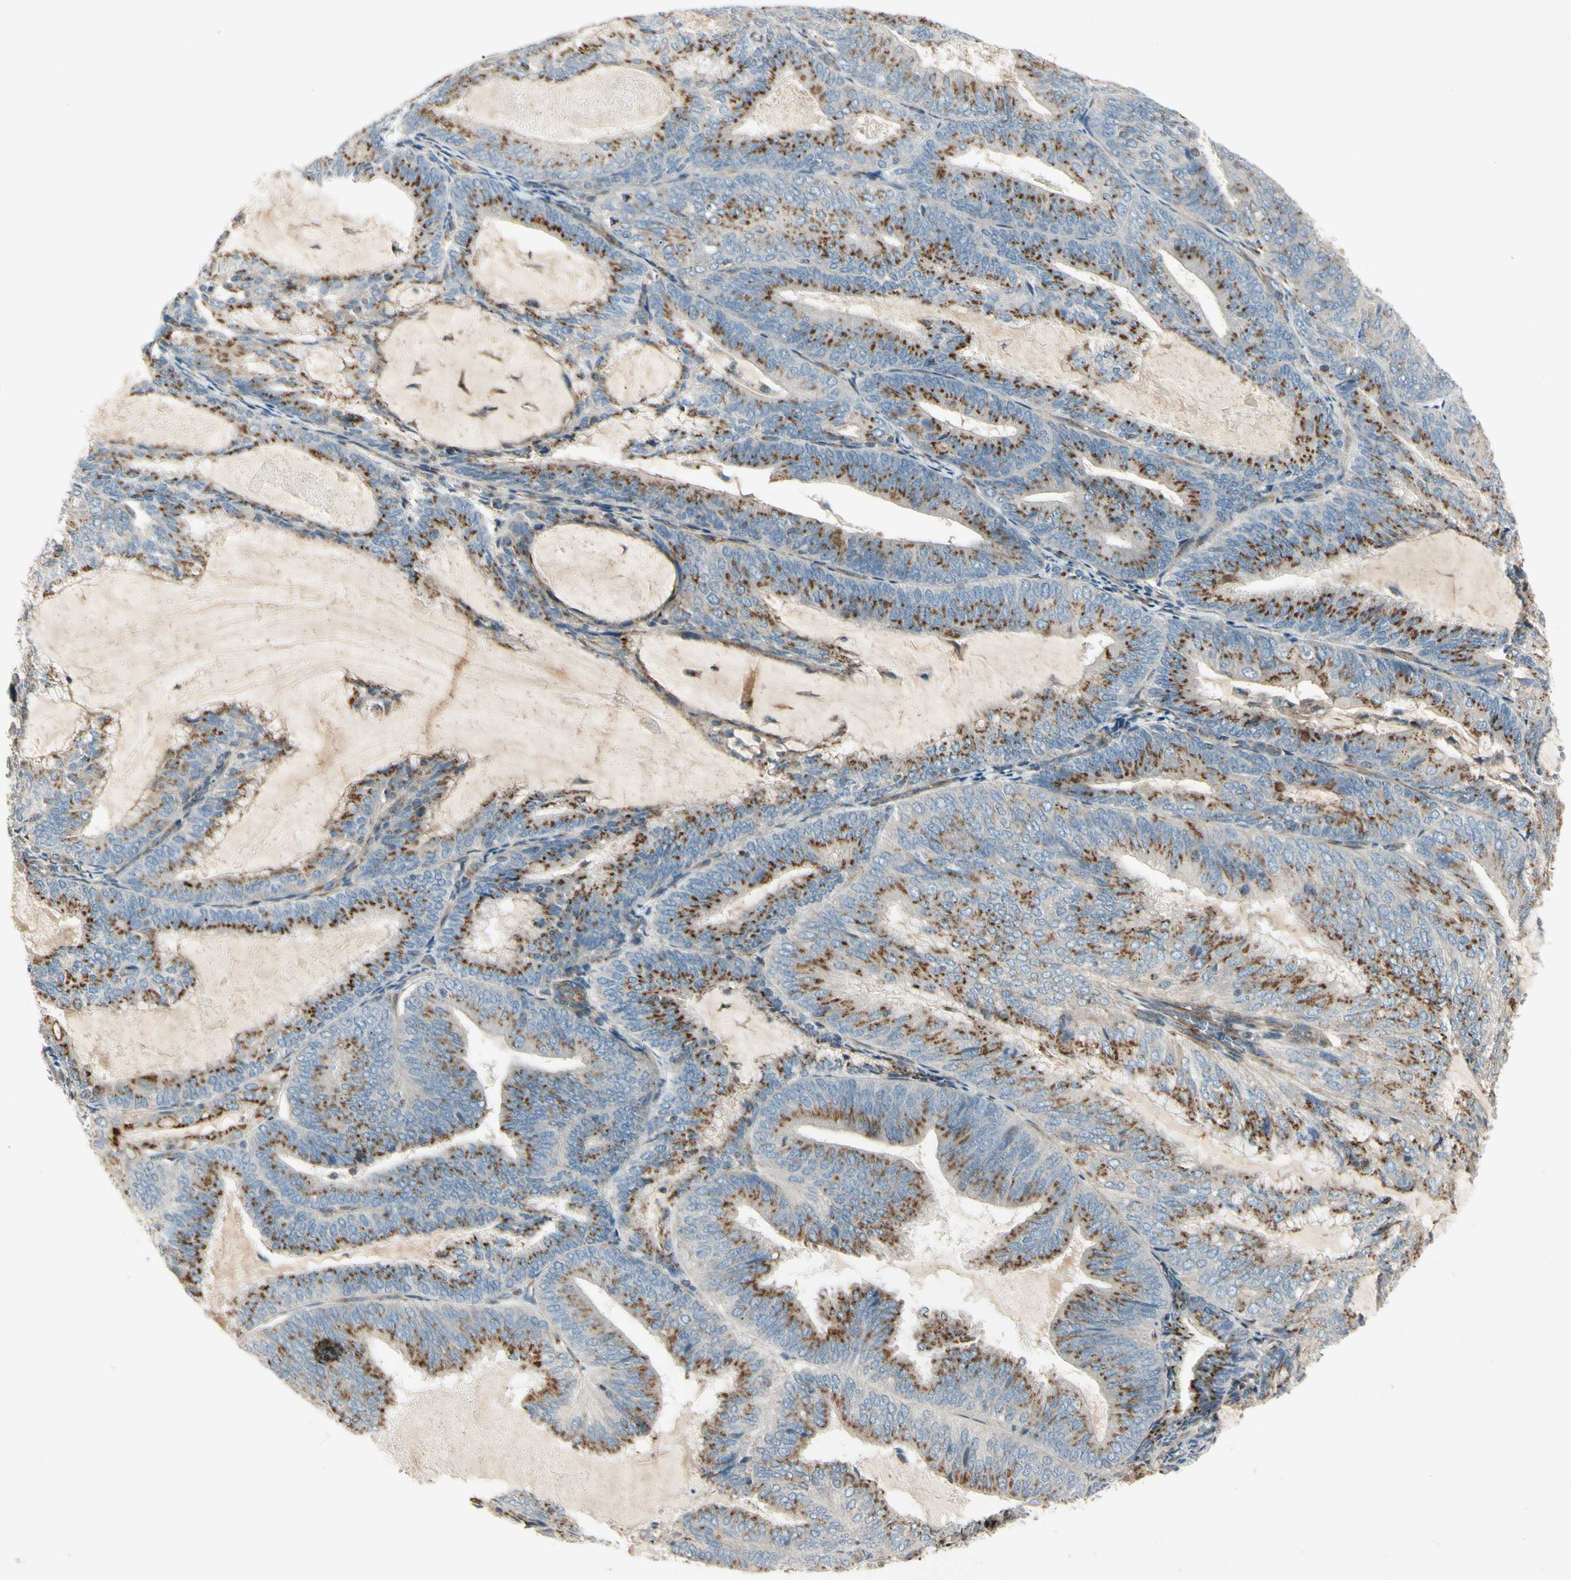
{"staining": {"intensity": "strong", "quantity": "25%-75%", "location": "cytoplasmic/membranous"}, "tissue": "endometrial cancer", "cell_type": "Tumor cells", "image_type": "cancer", "snomed": [{"axis": "morphology", "description": "Adenocarcinoma, NOS"}, {"axis": "topography", "description": "Endometrium"}], "caption": "Immunohistochemical staining of endometrial cancer (adenocarcinoma) exhibits high levels of strong cytoplasmic/membranous positivity in about 25%-75% of tumor cells.", "gene": "ABCA3", "patient": {"sex": "female", "age": 81}}